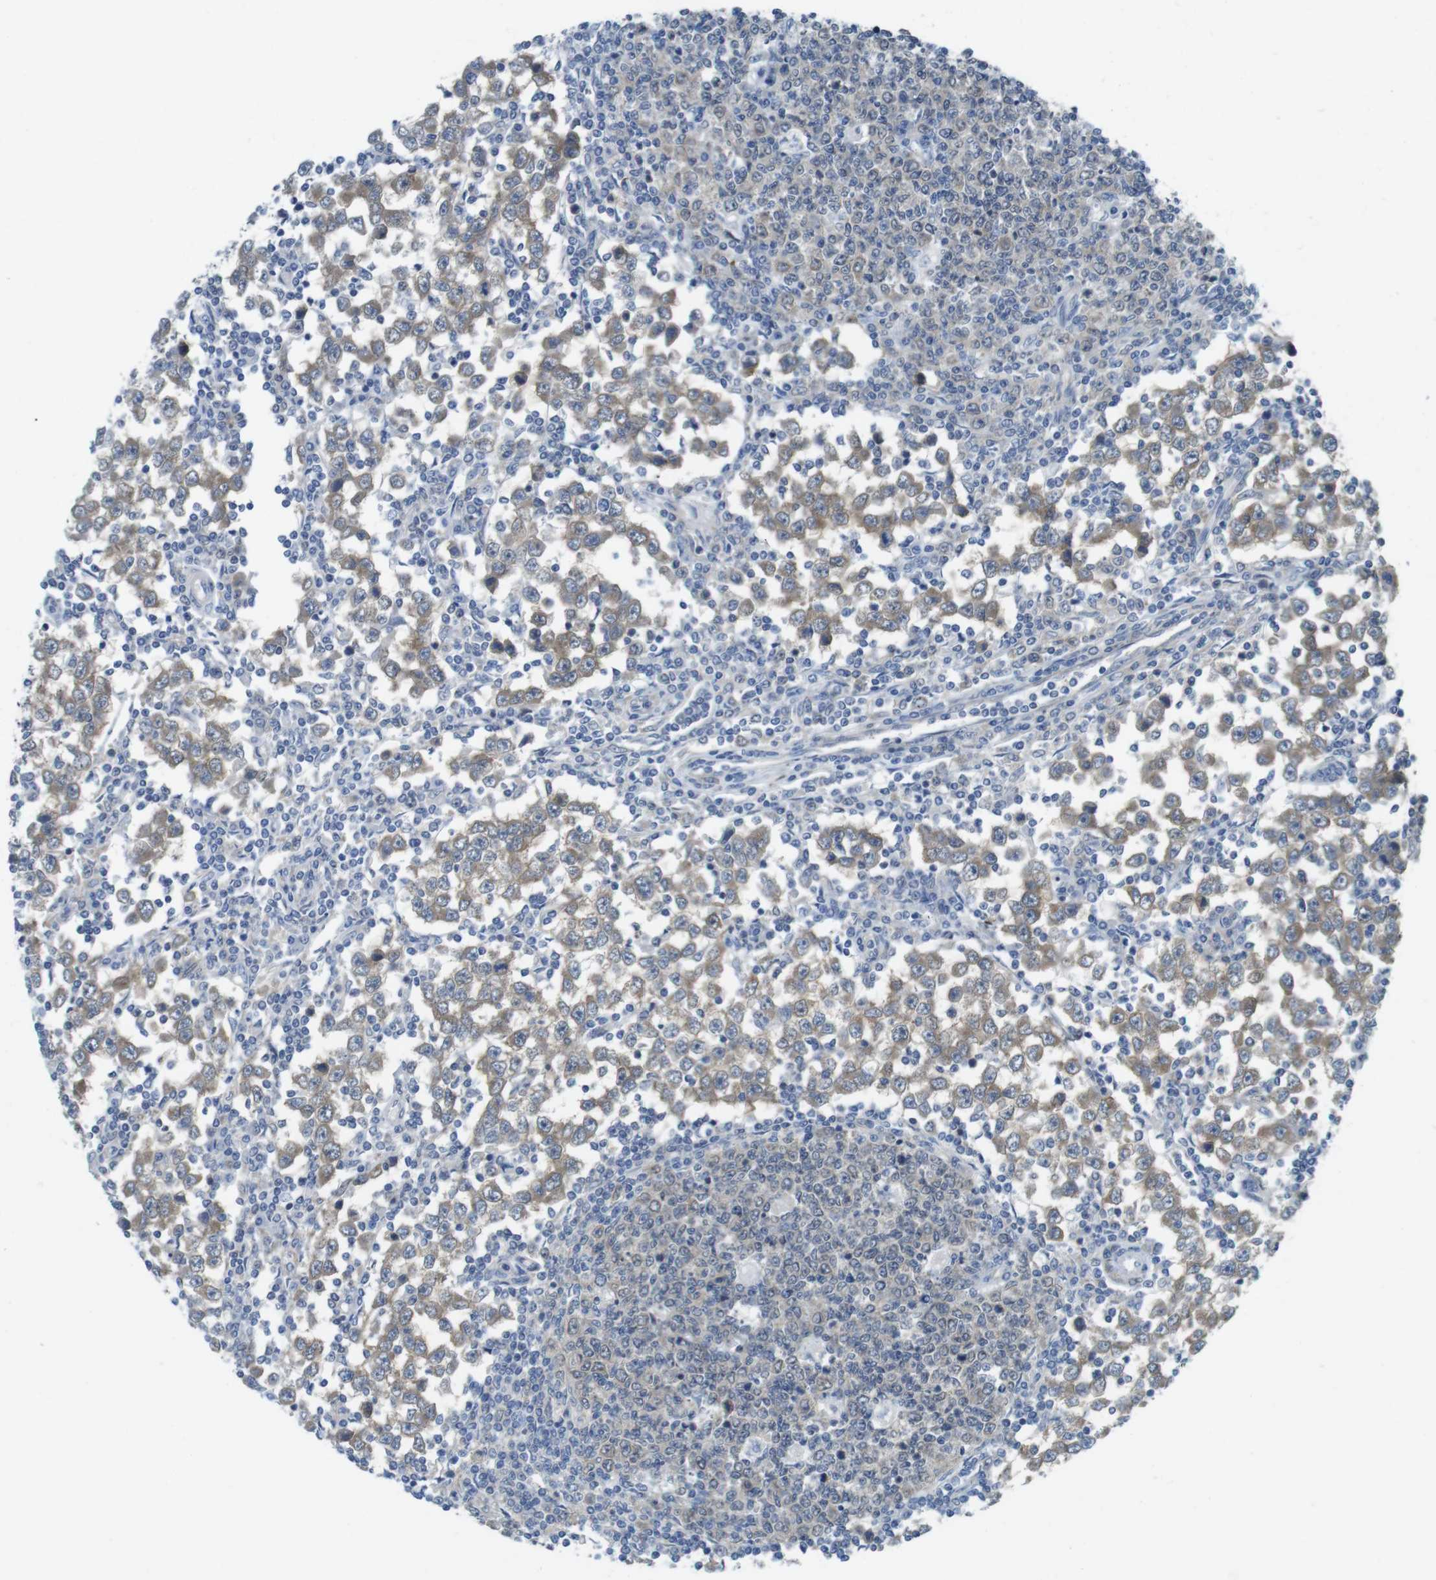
{"staining": {"intensity": "moderate", "quantity": ">75%", "location": "cytoplasmic/membranous"}, "tissue": "testis cancer", "cell_type": "Tumor cells", "image_type": "cancer", "snomed": [{"axis": "morphology", "description": "Seminoma, NOS"}, {"axis": "topography", "description": "Testis"}], "caption": "Approximately >75% of tumor cells in human seminoma (testis) demonstrate moderate cytoplasmic/membranous protein positivity as visualized by brown immunohistochemical staining.", "gene": "CASP2", "patient": {"sex": "male", "age": 65}}